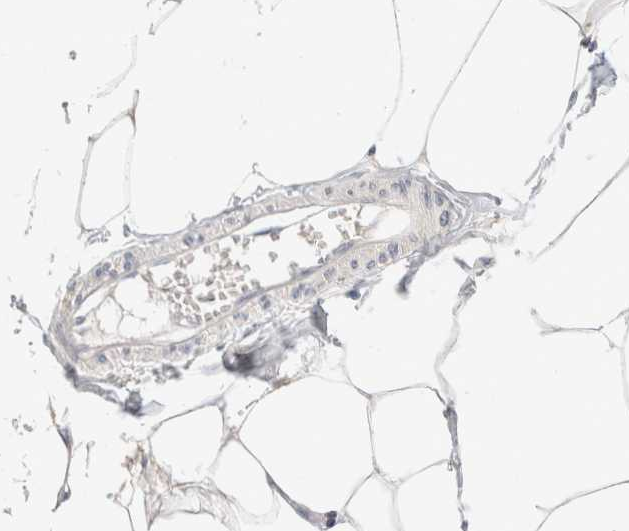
{"staining": {"intensity": "weak", "quantity": "<25%", "location": "cytoplasmic/membranous"}, "tissue": "adipose tissue", "cell_type": "Adipocytes", "image_type": "normal", "snomed": [{"axis": "morphology", "description": "Normal tissue, NOS"}, {"axis": "morphology", "description": "Adenocarcinoma, NOS"}, {"axis": "topography", "description": "Colon"}, {"axis": "topography", "description": "Peripheral nerve tissue"}], "caption": "IHC photomicrograph of benign adipose tissue stained for a protein (brown), which shows no staining in adipocytes.", "gene": "HDHD3", "patient": {"sex": "male", "age": 14}}